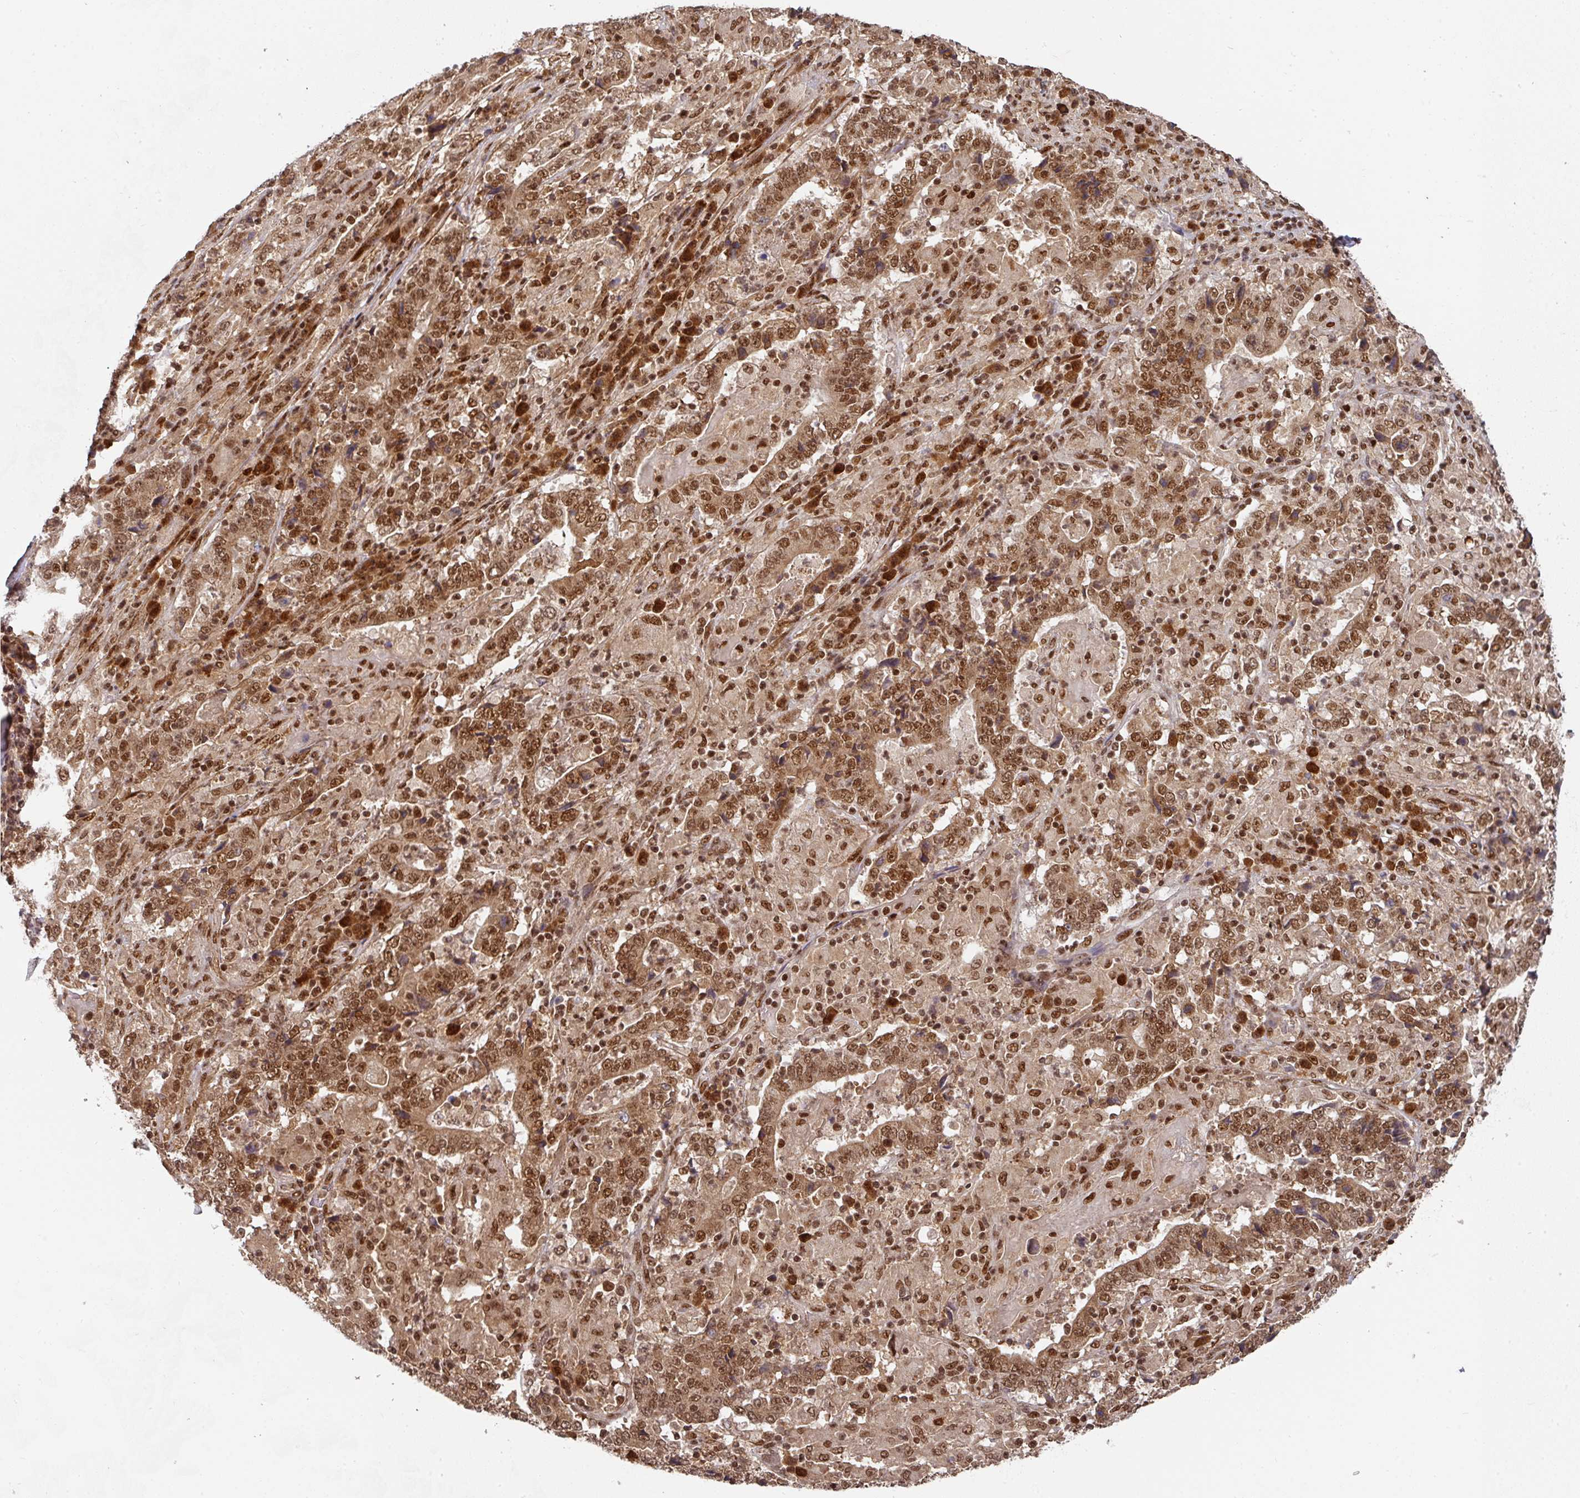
{"staining": {"intensity": "moderate", "quantity": ">75%", "location": "cytoplasmic/membranous,nuclear"}, "tissue": "stomach cancer", "cell_type": "Tumor cells", "image_type": "cancer", "snomed": [{"axis": "morphology", "description": "Normal tissue, NOS"}, {"axis": "morphology", "description": "Adenocarcinoma, NOS"}, {"axis": "topography", "description": "Stomach, upper"}, {"axis": "topography", "description": "Stomach"}], "caption": "This is an image of immunohistochemistry (IHC) staining of adenocarcinoma (stomach), which shows moderate staining in the cytoplasmic/membranous and nuclear of tumor cells.", "gene": "DIDO1", "patient": {"sex": "male", "age": 59}}